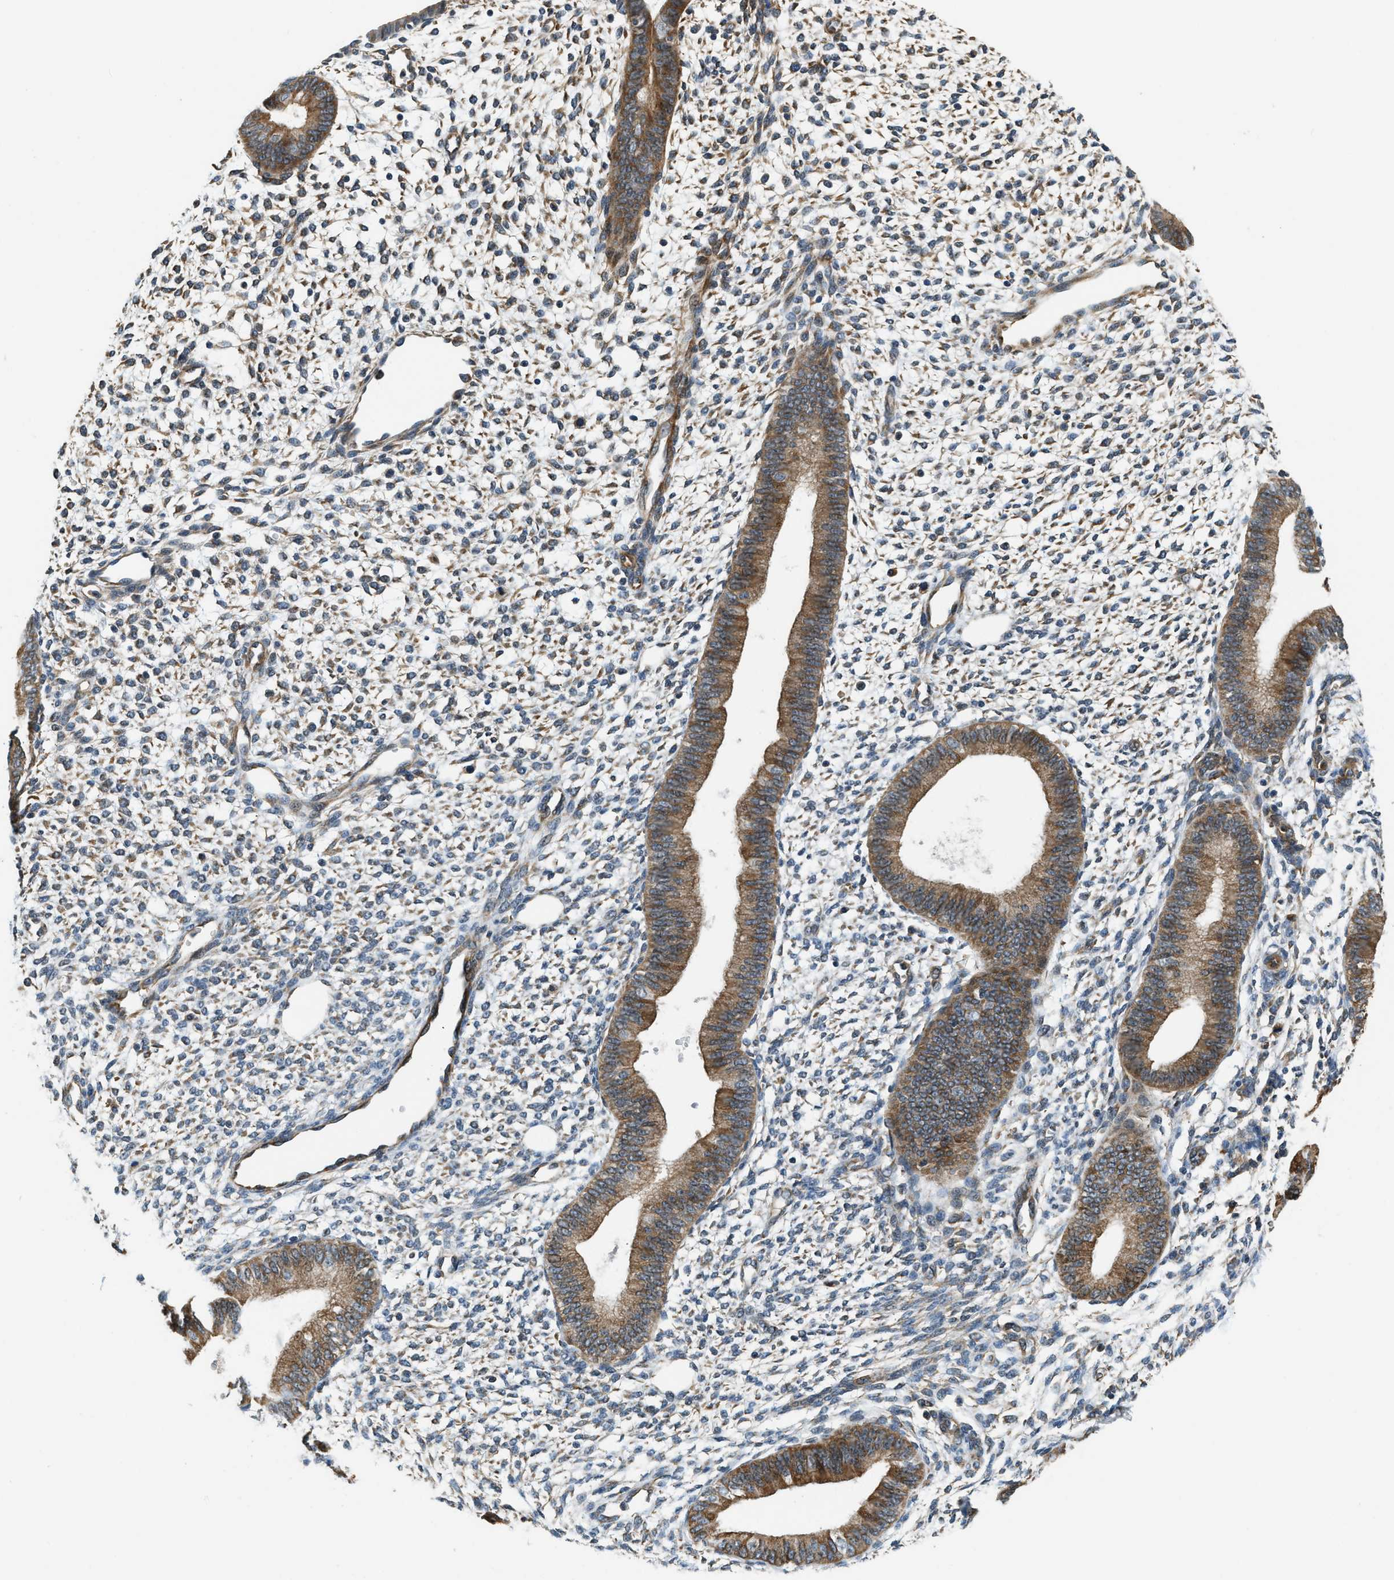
{"staining": {"intensity": "moderate", "quantity": ">75%", "location": "cytoplasmic/membranous"}, "tissue": "endometrium", "cell_type": "Cells in endometrial stroma", "image_type": "normal", "snomed": [{"axis": "morphology", "description": "Normal tissue, NOS"}, {"axis": "topography", "description": "Endometrium"}], "caption": "Brown immunohistochemical staining in benign endometrium displays moderate cytoplasmic/membranous positivity in approximately >75% of cells in endometrial stroma.", "gene": "ALOX12", "patient": {"sex": "female", "age": 46}}